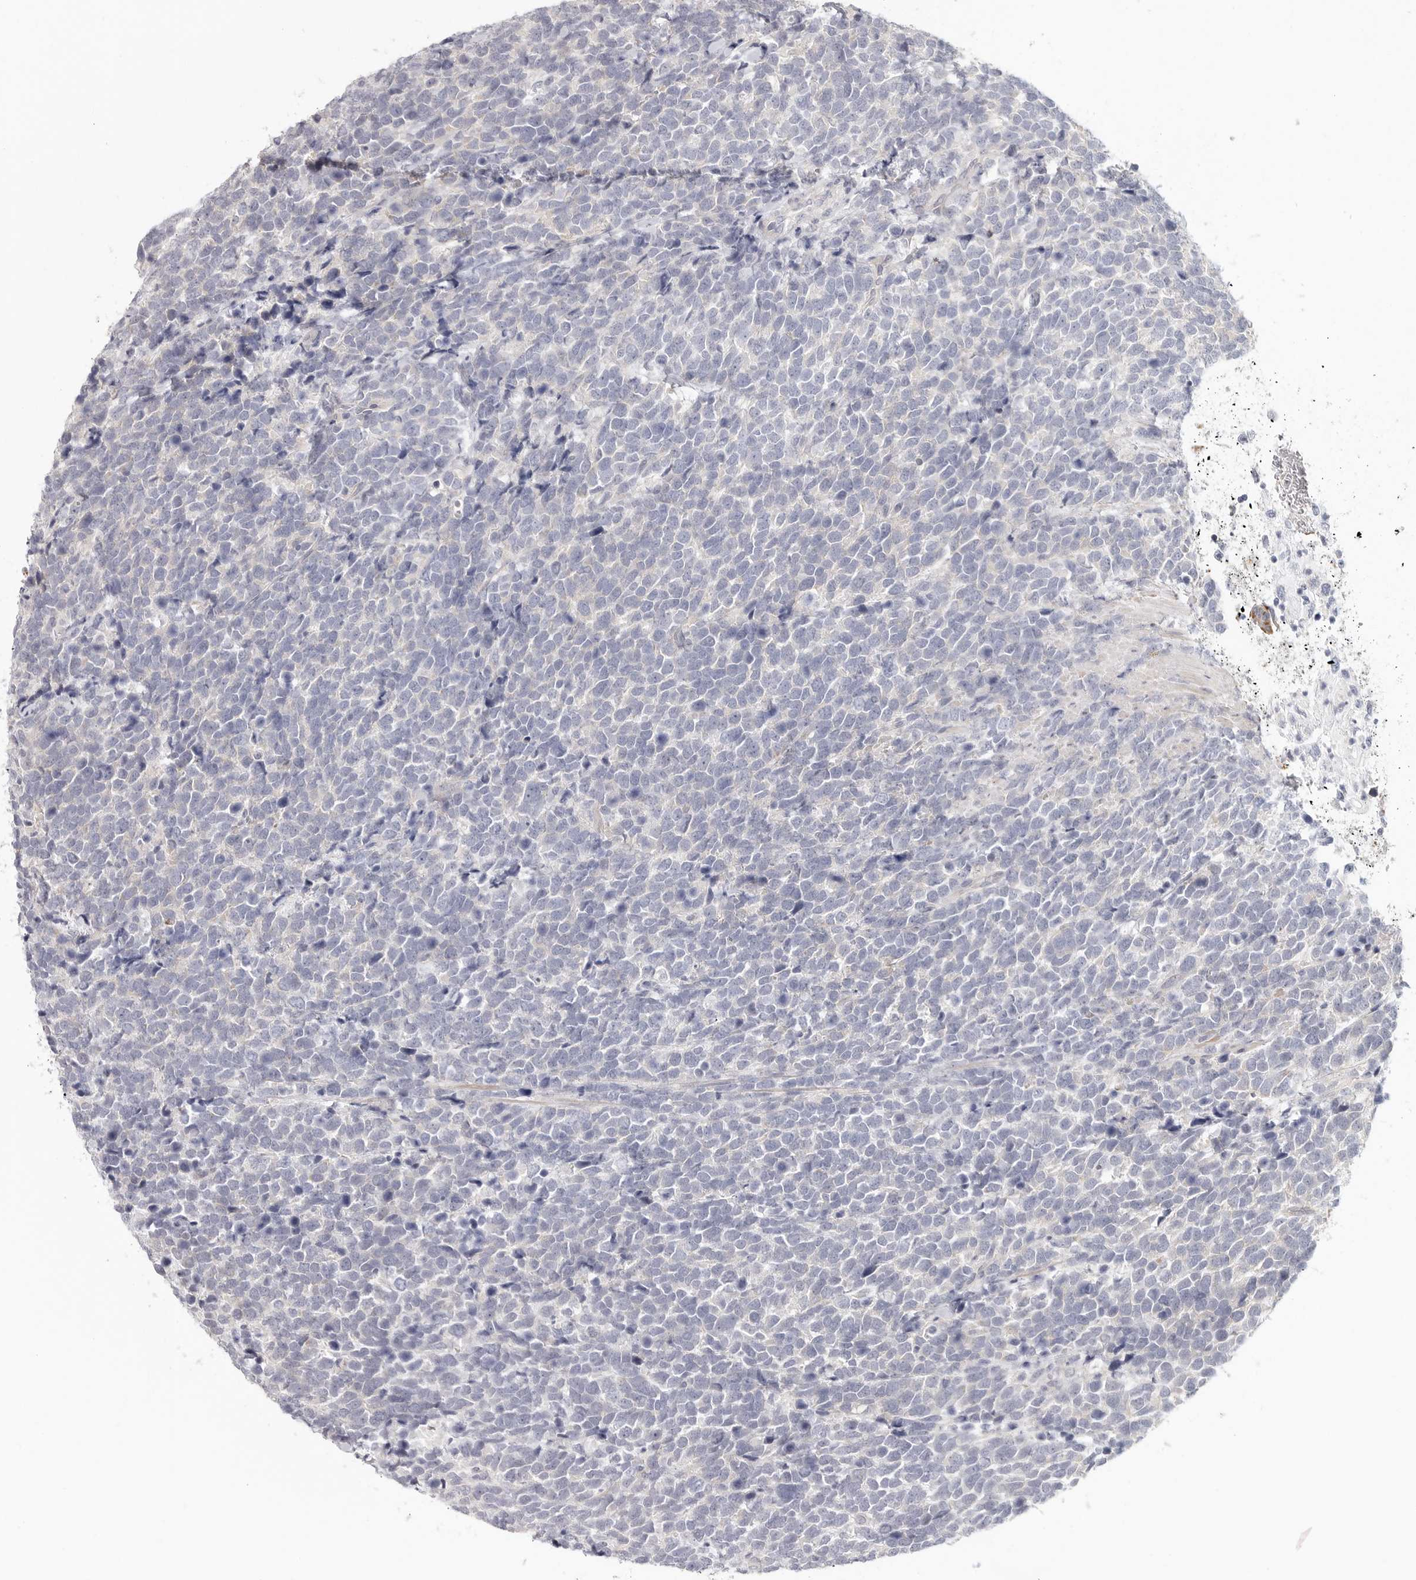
{"staining": {"intensity": "negative", "quantity": "none", "location": "none"}, "tissue": "urothelial cancer", "cell_type": "Tumor cells", "image_type": "cancer", "snomed": [{"axis": "morphology", "description": "Urothelial carcinoma, High grade"}, {"axis": "topography", "description": "Urinary bladder"}], "caption": "Urothelial carcinoma (high-grade) was stained to show a protein in brown. There is no significant staining in tumor cells. Nuclei are stained in blue.", "gene": "ELP3", "patient": {"sex": "female", "age": 82}}